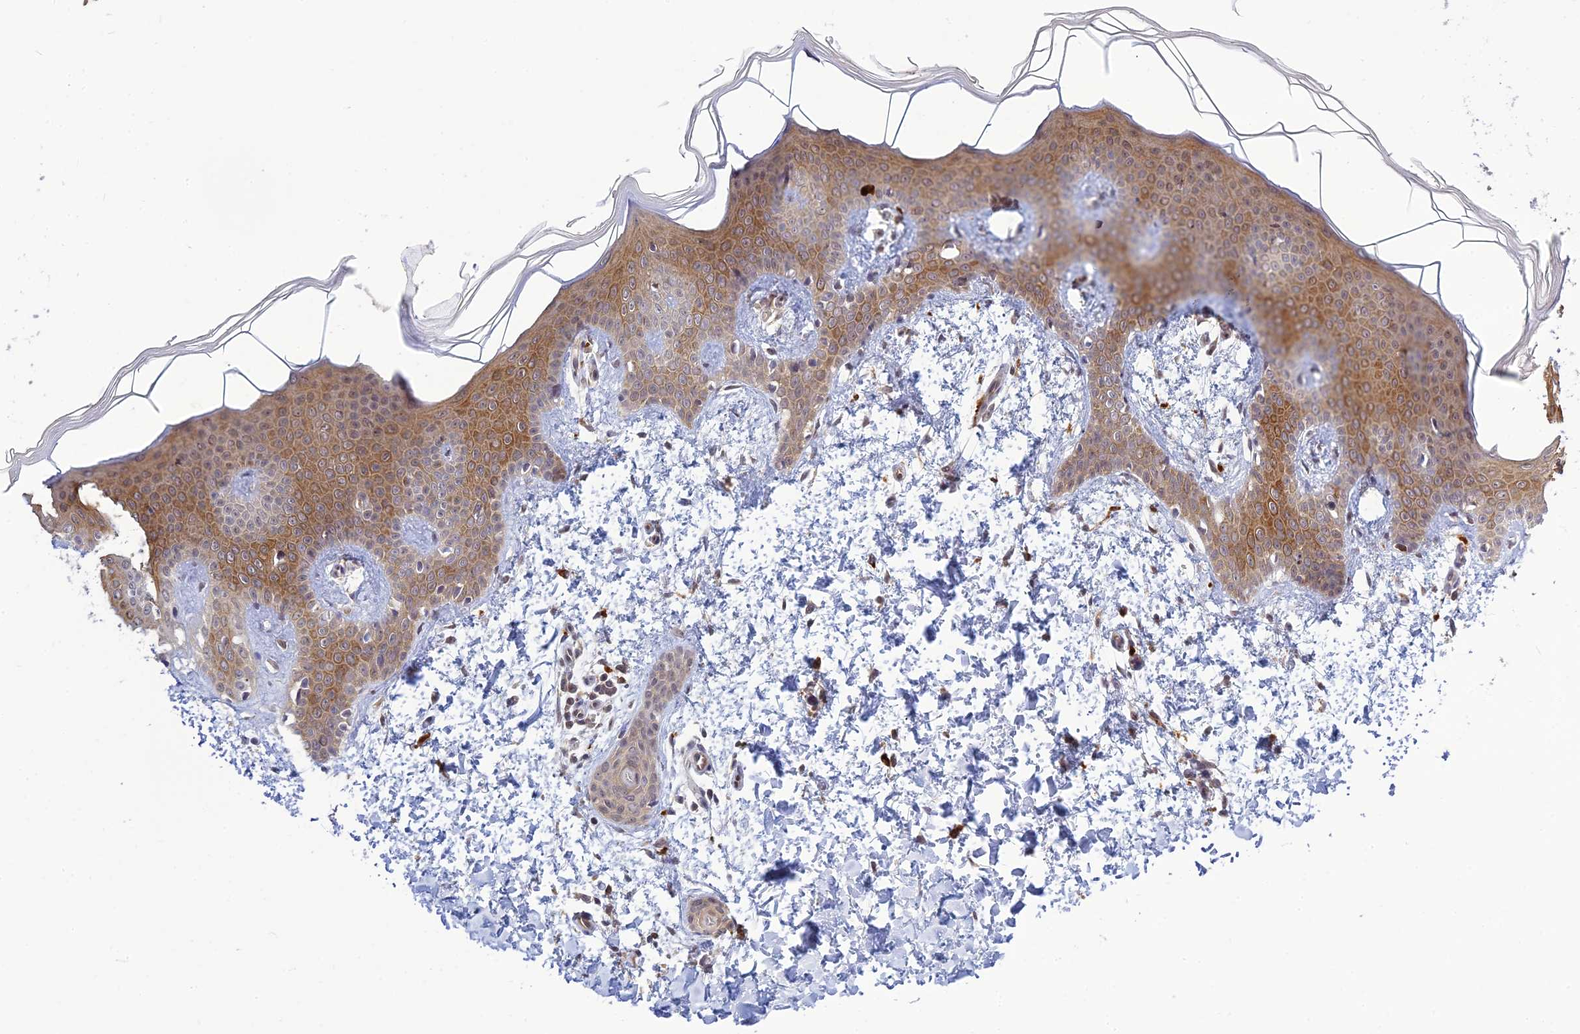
{"staining": {"intensity": "moderate", "quantity": ">75%", "location": "cytoplasmic/membranous"}, "tissue": "skin", "cell_type": "Fibroblasts", "image_type": "normal", "snomed": [{"axis": "morphology", "description": "Normal tissue, NOS"}, {"axis": "topography", "description": "Skin"}], "caption": "A photomicrograph of skin stained for a protein reveals moderate cytoplasmic/membranous brown staining in fibroblasts.", "gene": "SKIC8", "patient": {"sex": "male", "age": 36}}